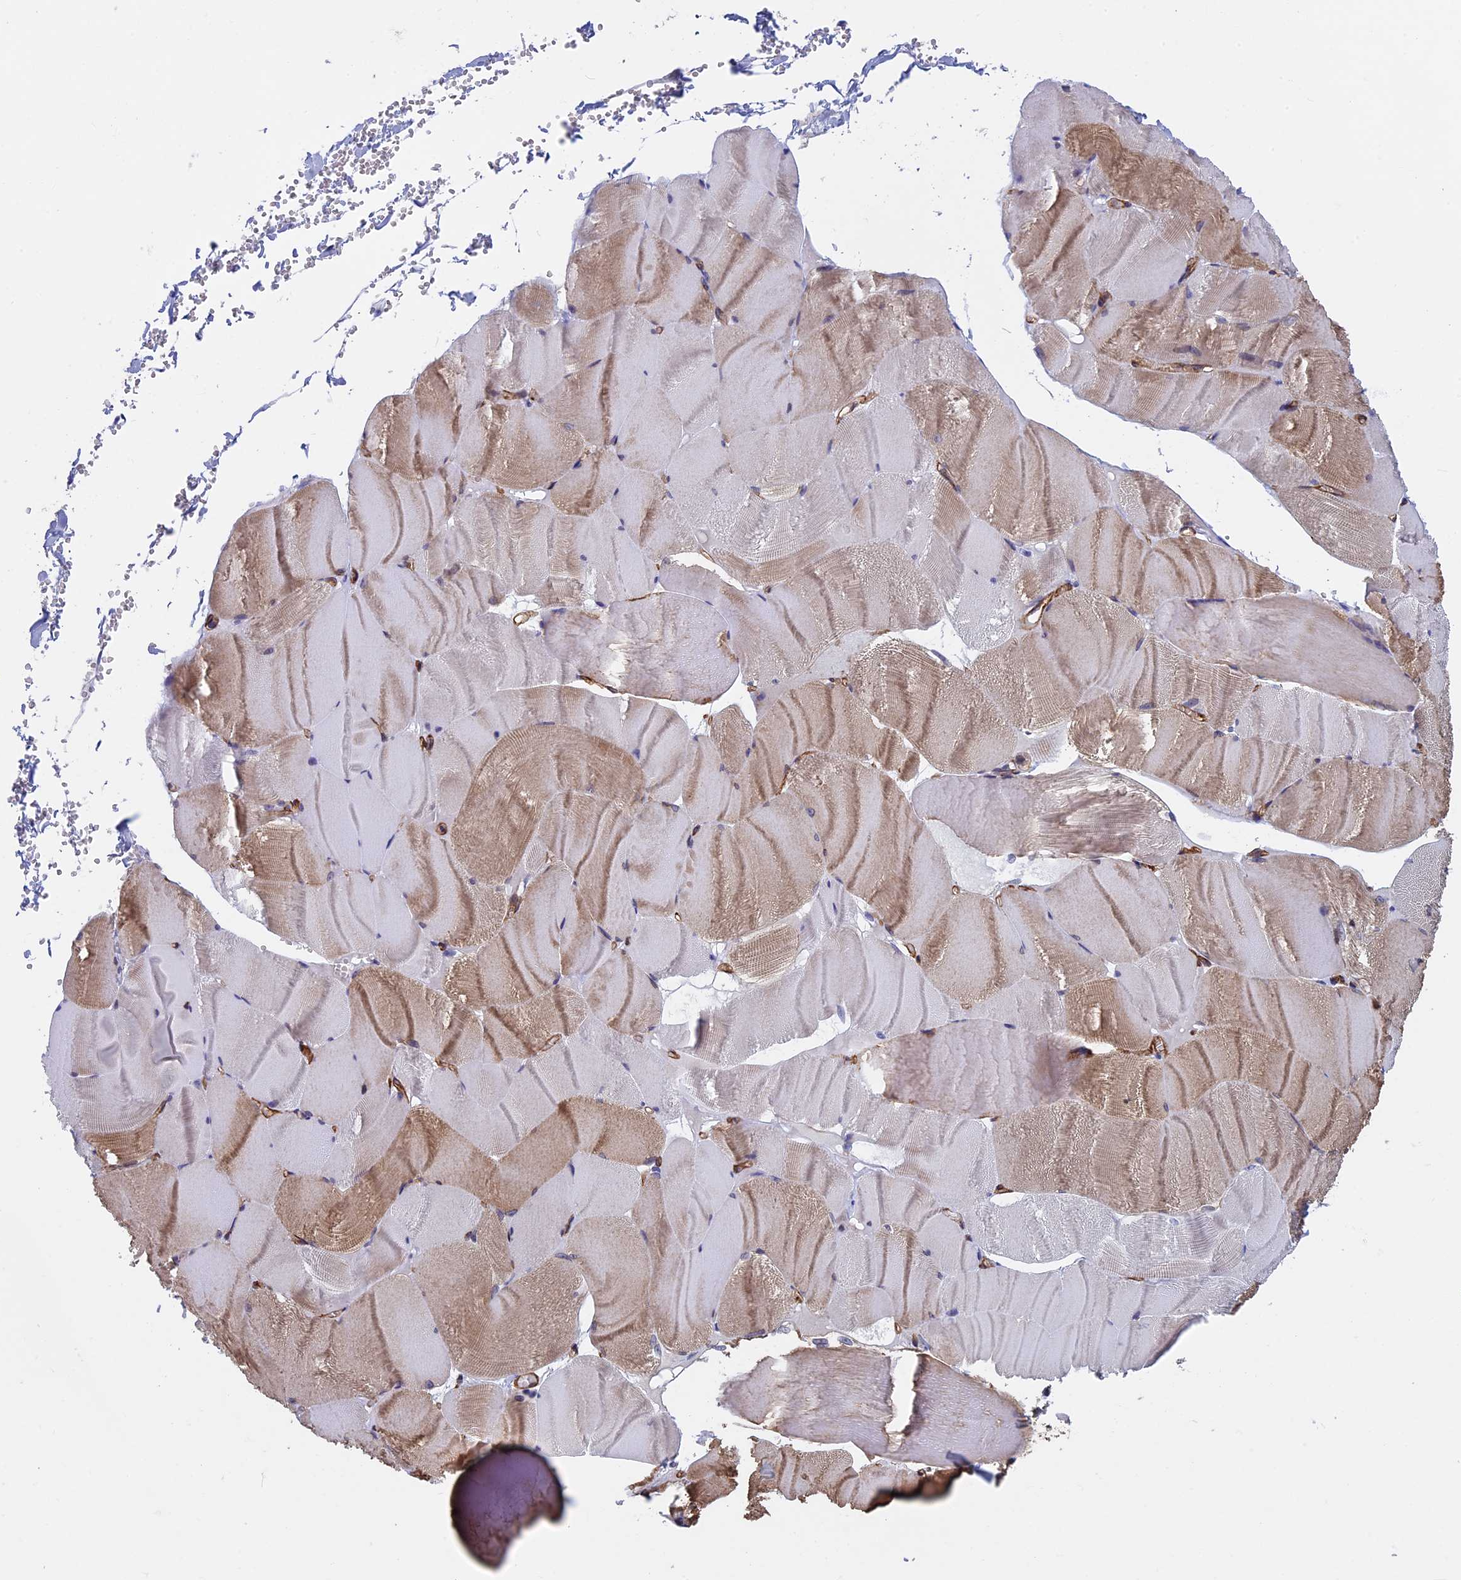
{"staining": {"intensity": "moderate", "quantity": "25%-75%", "location": "cytoplasmic/membranous"}, "tissue": "skeletal muscle", "cell_type": "Myocytes", "image_type": "normal", "snomed": [{"axis": "morphology", "description": "Normal tissue, NOS"}, {"axis": "morphology", "description": "Basal cell carcinoma"}, {"axis": "topography", "description": "Skeletal muscle"}], "caption": "Protein expression analysis of normal skeletal muscle demonstrates moderate cytoplasmic/membranous staining in about 25%-75% of myocytes. The staining is performed using DAB (3,3'-diaminobenzidine) brown chromogen to label protein expression. The nuclei are counter-stained blue using hematoxylin.", "gene": "INSYN1", "patient": {"sex": "female", "age": 64}}